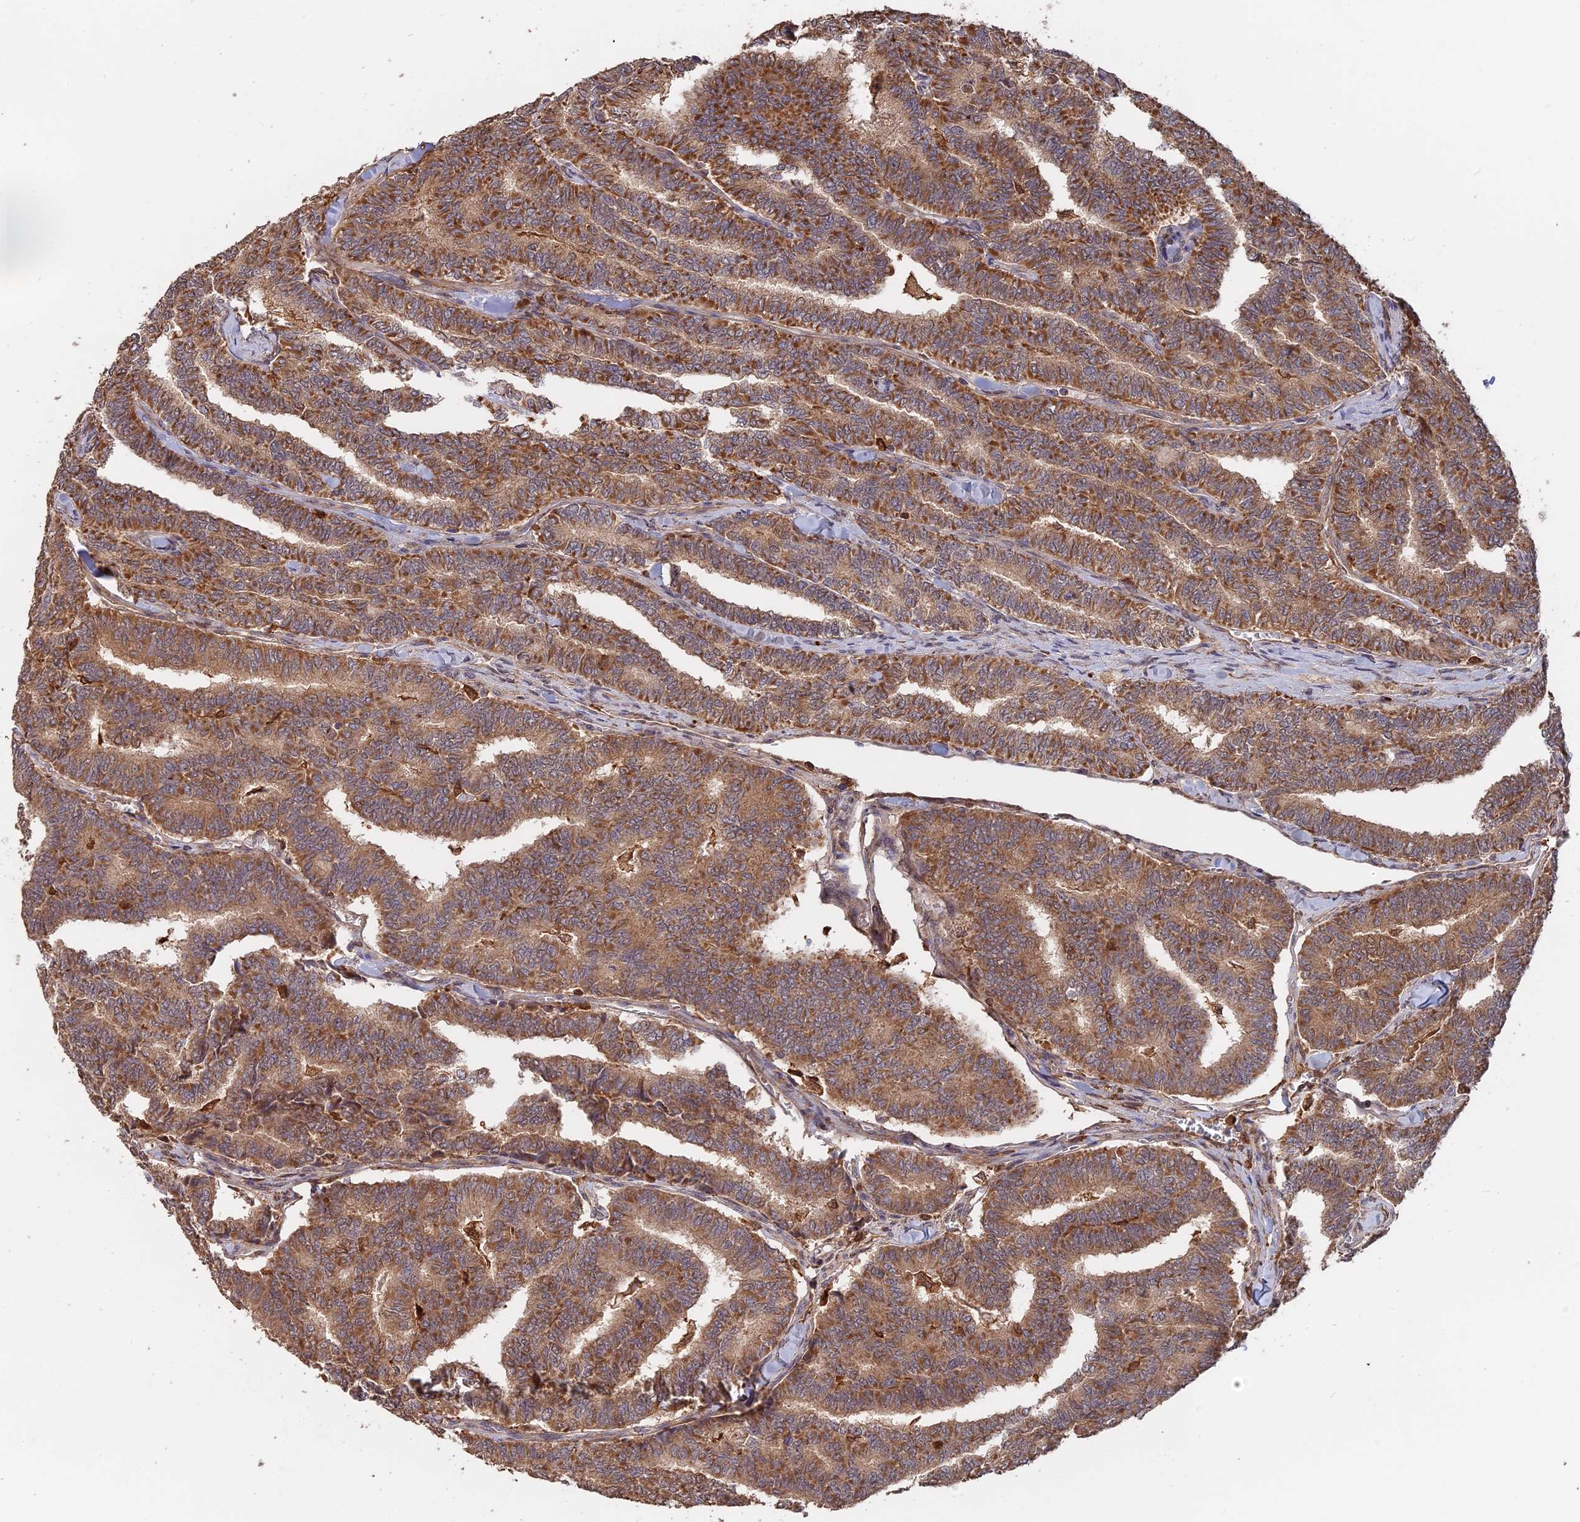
{"staining": {"intensity": "moderate", "quantity": ">75%", "location": "cytoplasmic/membranous"}, "tissue": "thyroid cancer", "cell_type": "Tumor cells", "image_type": "cancer", "snomed": [{"axis": "morphology", "description": "Papillary adenocarcinoma, NOS"}, {"axis": "topography", "description": "Thyroid gland"}], "caption": "Moderate cytoplasmic/membranous expression is appreciated in approximately >75% of tumor cells in thyroid papillary adenocarcinoma.", "gene": "SAC3D1", "patient": {"sex": "female", "age": 35}}